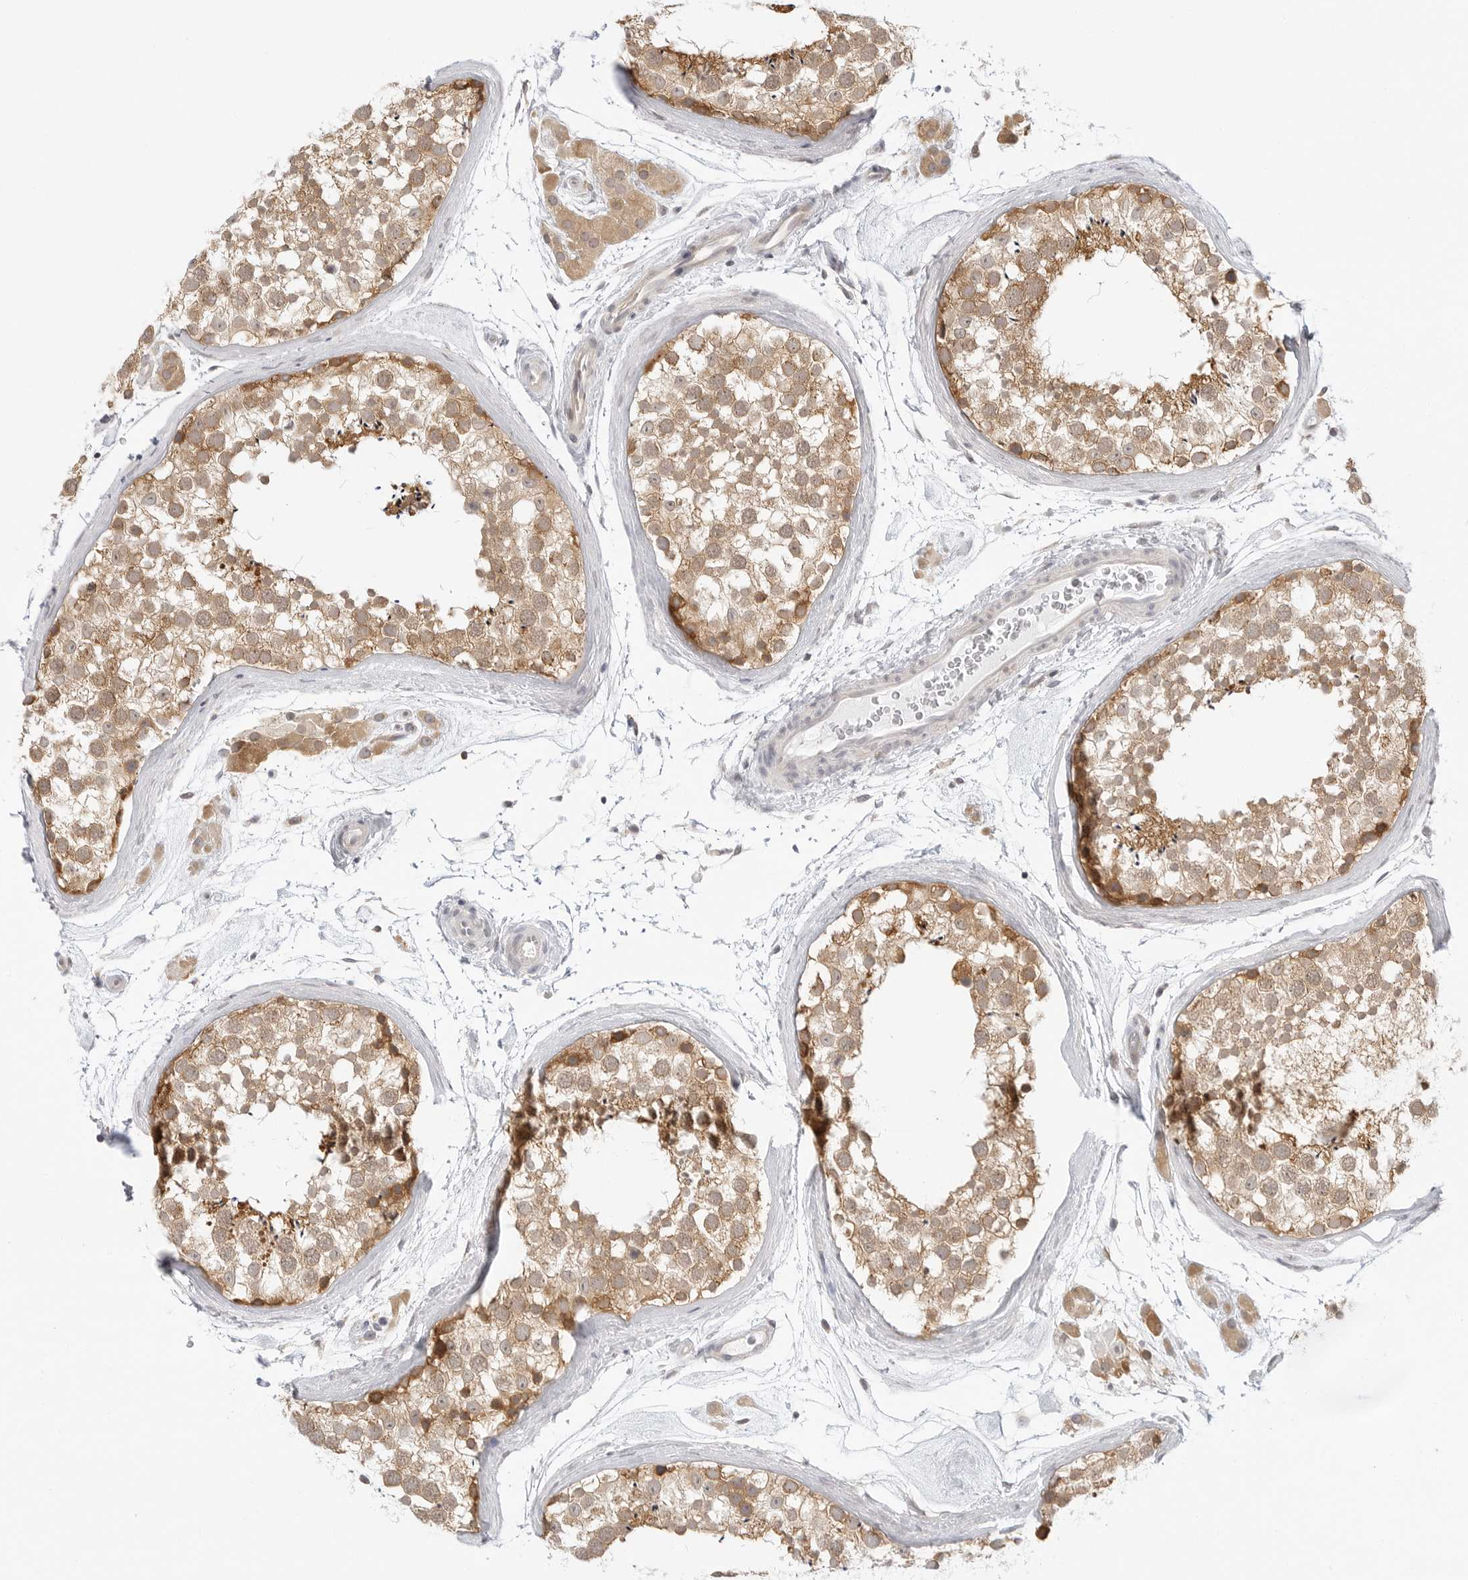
{"staining": {"intensity": "moderate", "quantity": ">75%", "location": "cytoplasmic/membranous"}, "tissue": "testis", "cell_type": "Cells in seminiferous ducts", "image_type": "normal", "snomed": [{"axis": "morphology", "description": "Normal tissue, NOS"}, {"axis": "topography", "description": "Testis"}], "caption": "Unremarkable testis was stained to show a protein in brown. There is medium levels of moderate cytoplasmic/membranous expression in about >75% of cells in seminiferous ducts. The staining was performed using DAB (3,3'-diaminobenzidine), with brown indicating positive protein expression. Nuclei are stained blue with hematoxylin.", "gene": "TCP1", "patient": {"sex": "male", "age": 46}}